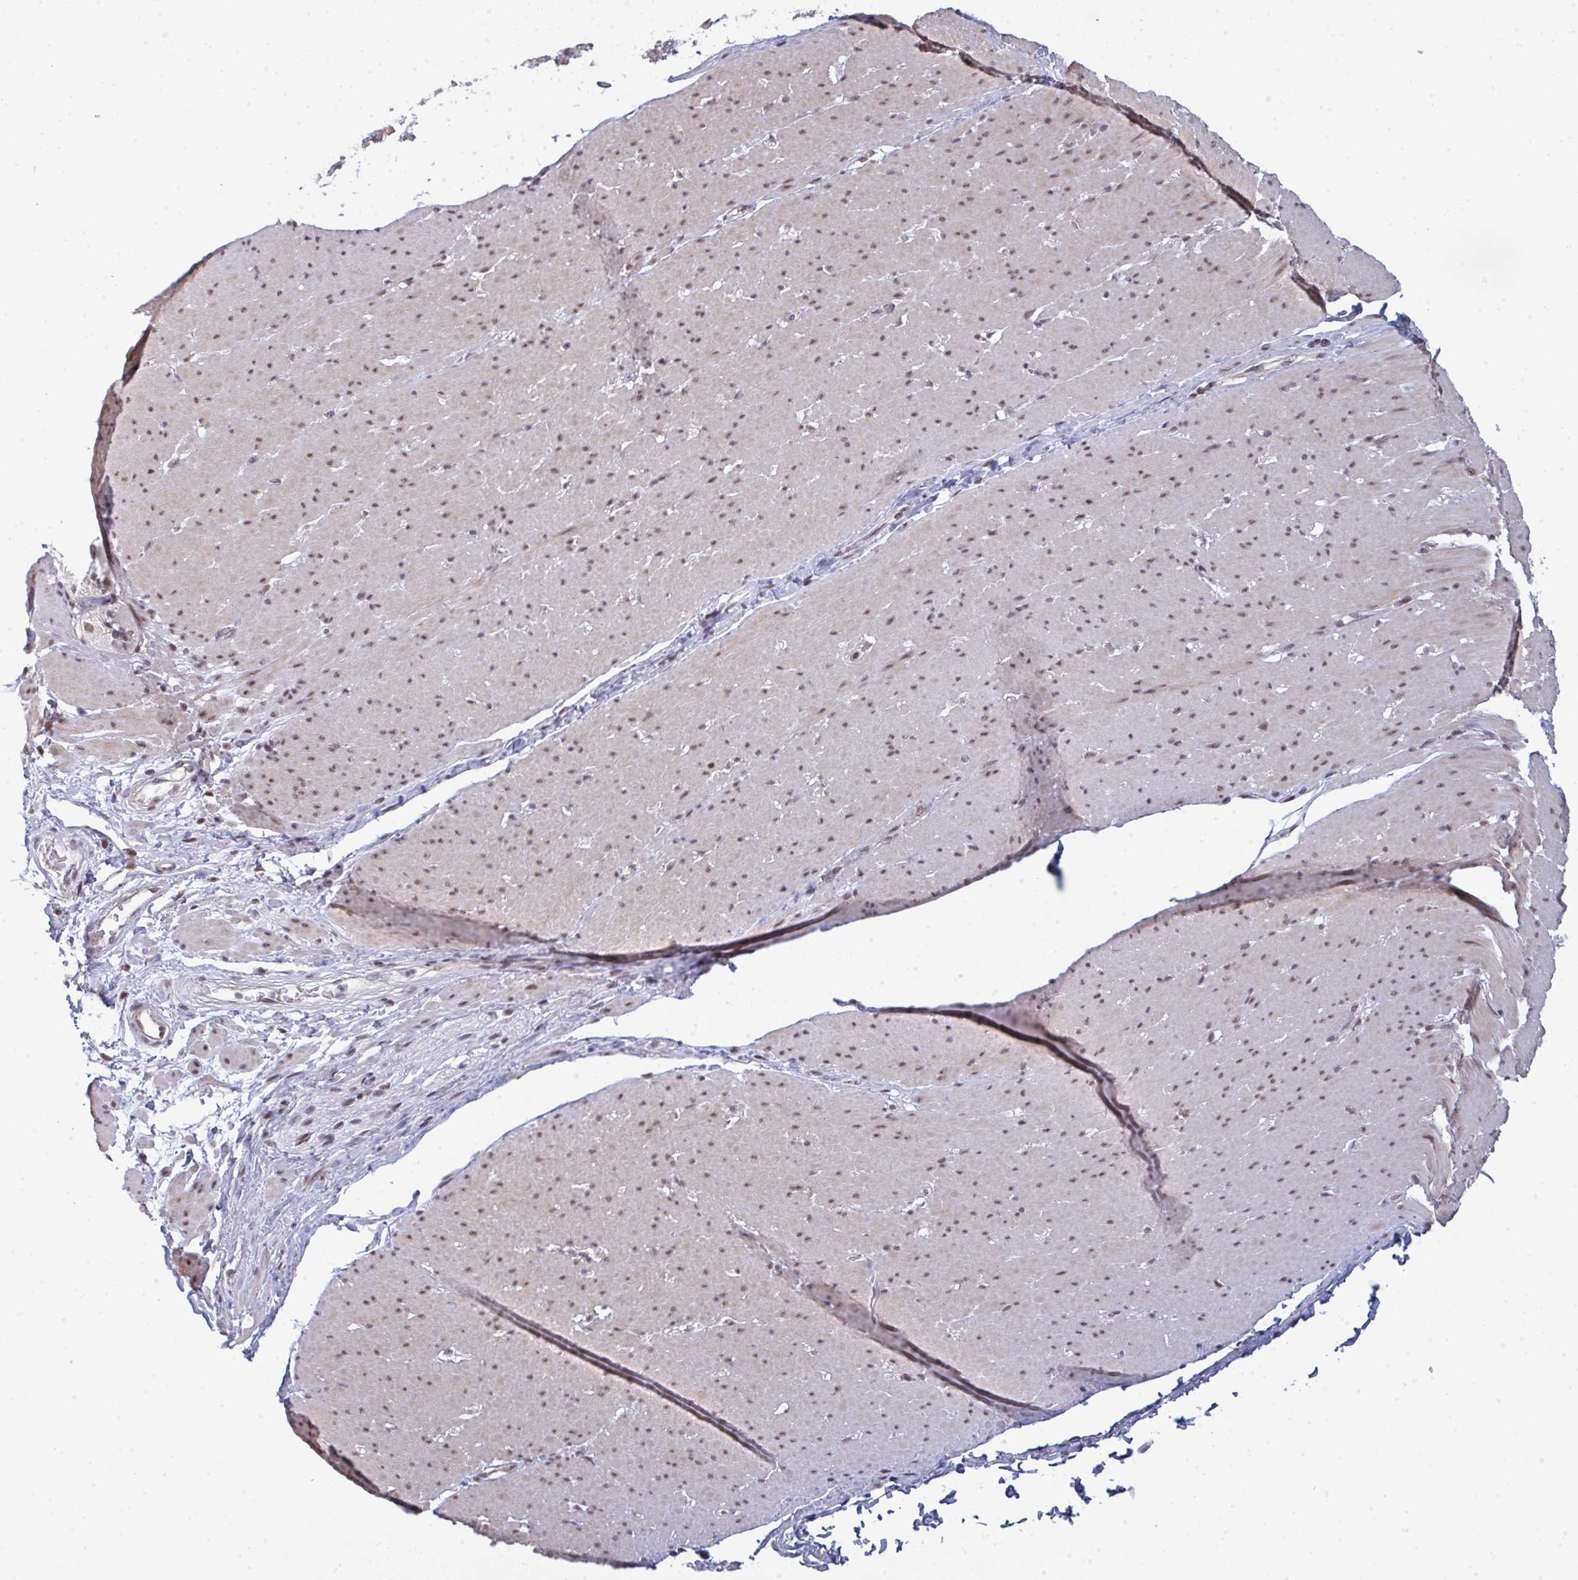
{"staining": {"intensity": "weak", "quantity": "25%-75%", "location": "nuclear"}, "tissue": "smooth muscle", "cell_type": "Smooth muscle cells", "image_type": "normal", "snomed": [{"axis": "morphology", "description": "Normal tissue, NOS"}, {"axis": "topography", "description": "Smooth muscle"}, {"axis": "topography", "description": "Rectum"}], "caption": "Normal smooth muscle displays weak nuclear expression in approximately 25%-75% of smooth muscle cells, visualized by immunohistochemistry. (IHC, brightfield microscopy, high magnification).", "gene": "ATF1", "patient": {"sex": "male", "age": 53}}